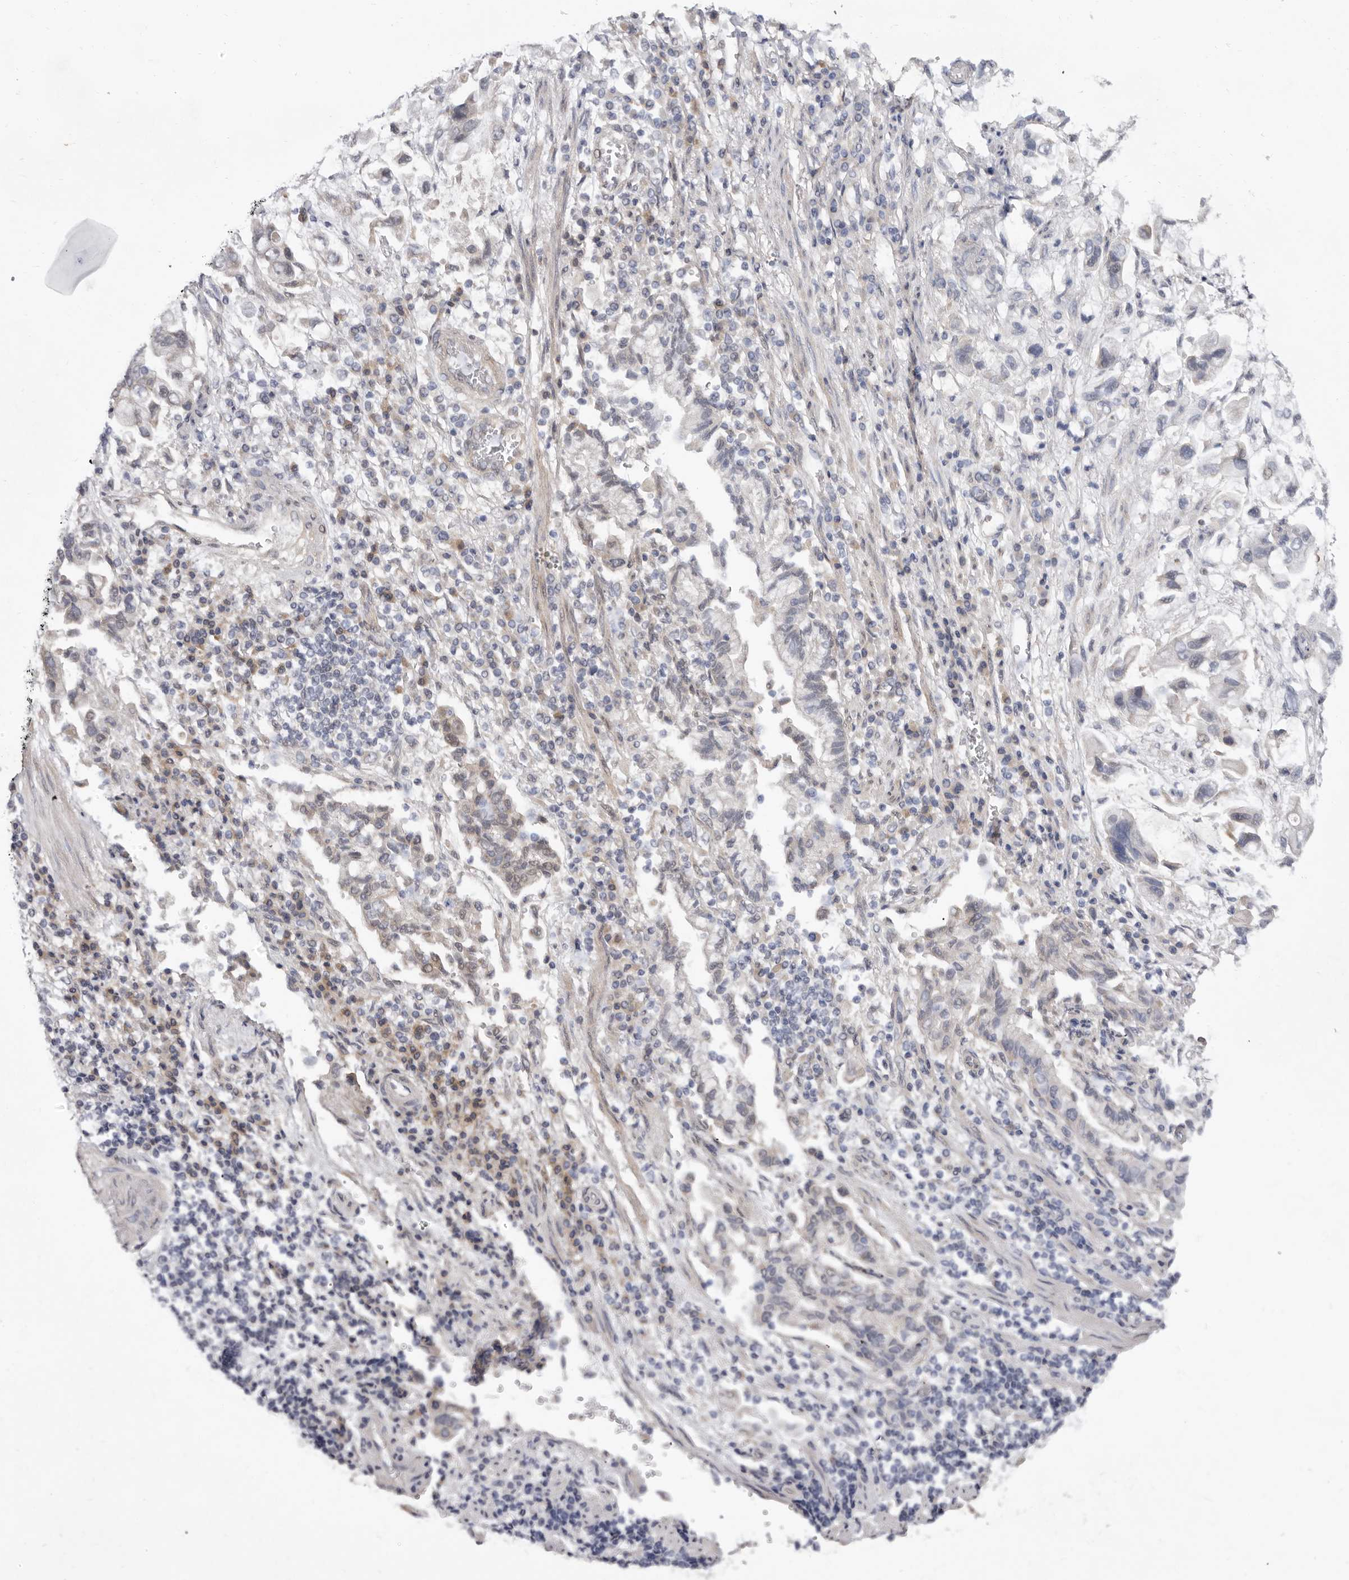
{"staining": {"intensity": "negative", "quantity": "none", "location": "none"}, "tissue": "stomach cancer", "cell_type": "Tumor cells", "image_type": "cancer", "snomed": [{"axis": "morphology", "description": "Adenocarcinoma, NOS"}, {"axis": "topography", "description": "Stomach"}], "caption": "The immunohistochemistry (IHC) micrograph has no significant positivity in tumor cells of stomach cancer tissue.", "gene": "SBDS", "patient": {"sex": "male", "age": 62}}